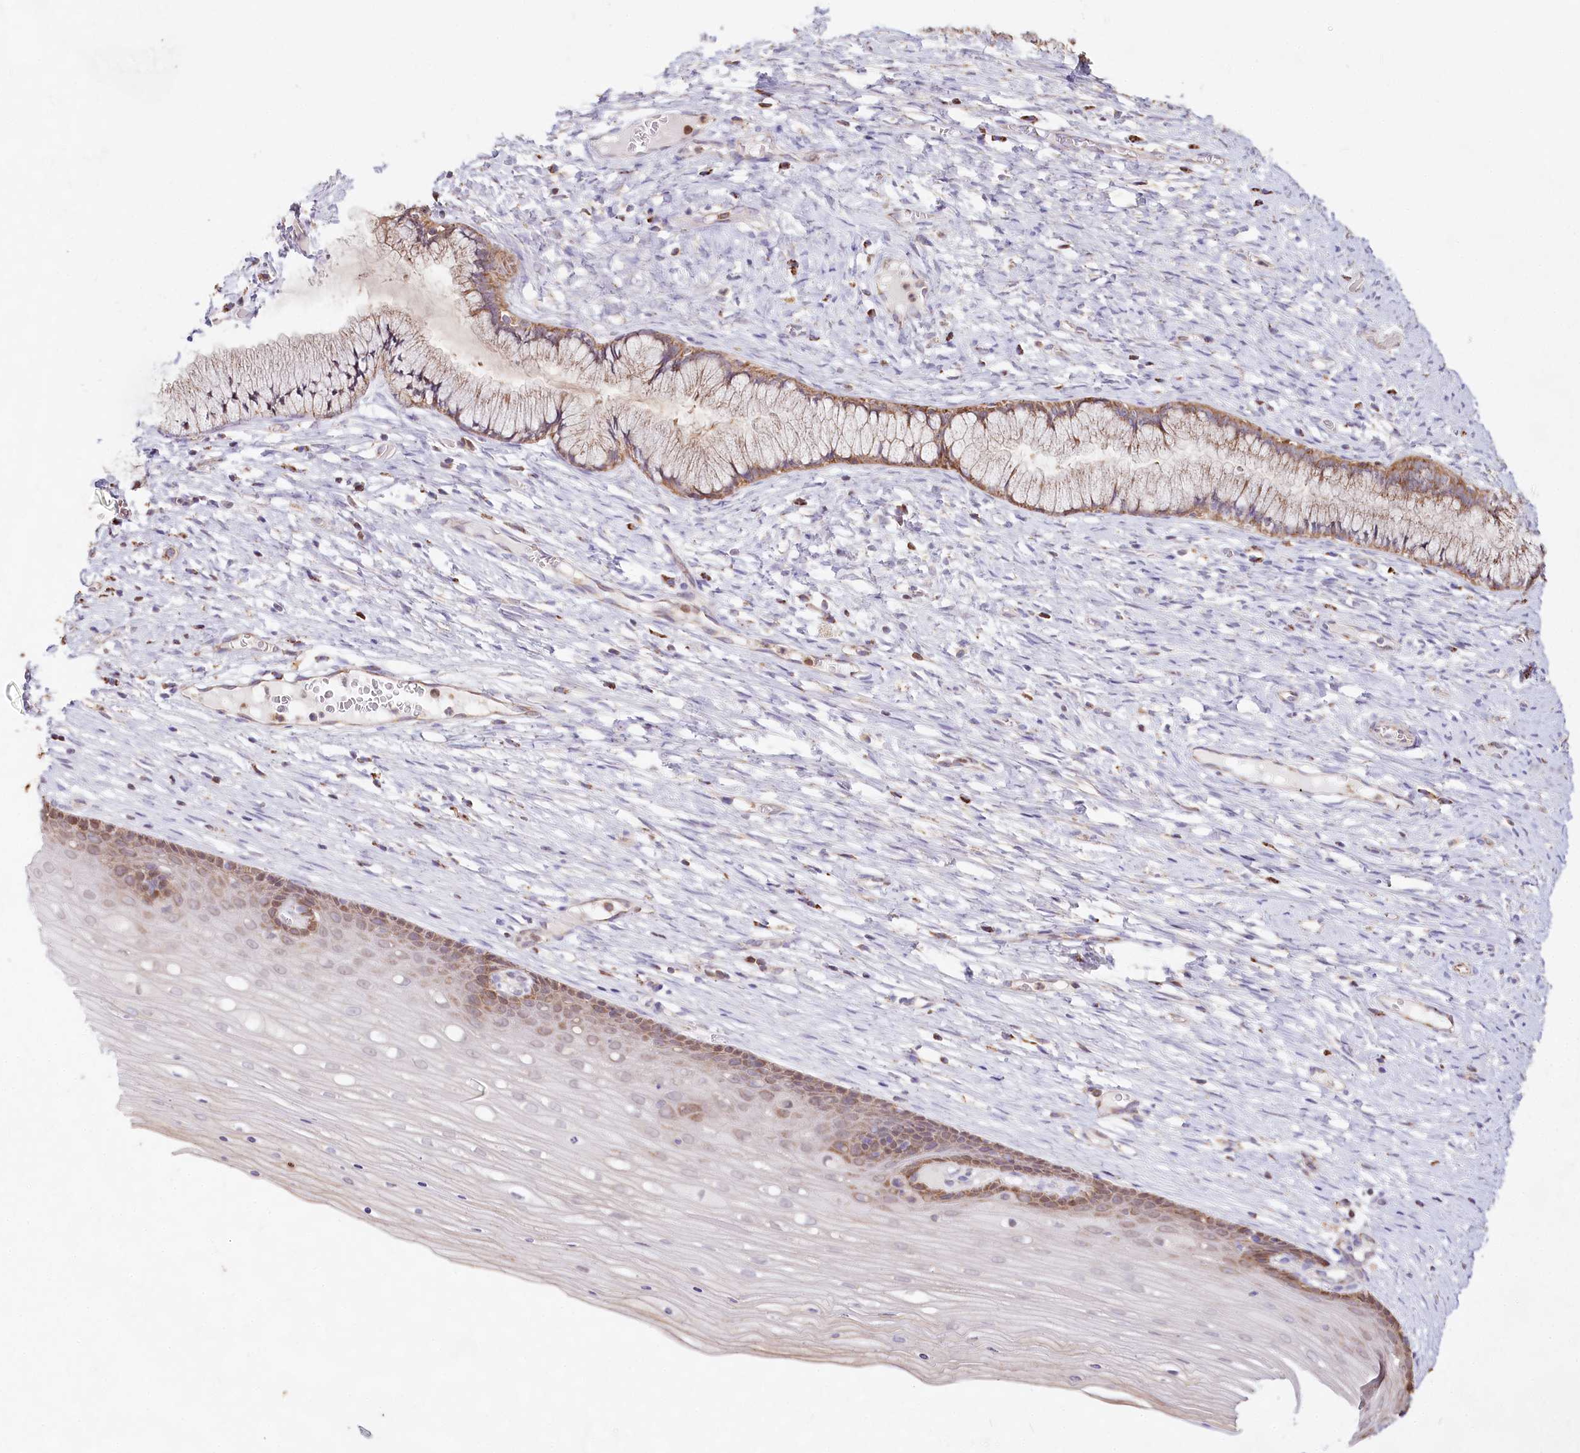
{"staining": {"intensity": "moderate", "quantity": "25%-75%", "location": "cytoplasmic/membranous"}, "tissue": "cervix", "cell_type": "Glandular cells", "image_type": "normal", "snomed": [{"axis": "morphology", "description": "Normal tissue, NOS"}, {"axis": "topography", "description": "Cervix"}], "caption": "Protein expression analysis of normal human cervix reveals moderate cytoplasmic/membranous expression in approximately 25%-75% of glandular cells. Immunohistochemistry stains the protein of interest in brown and the nuclei are stained blue.", "gene": "TASOR2", "patient": {"sex": "female", "age": 42}}